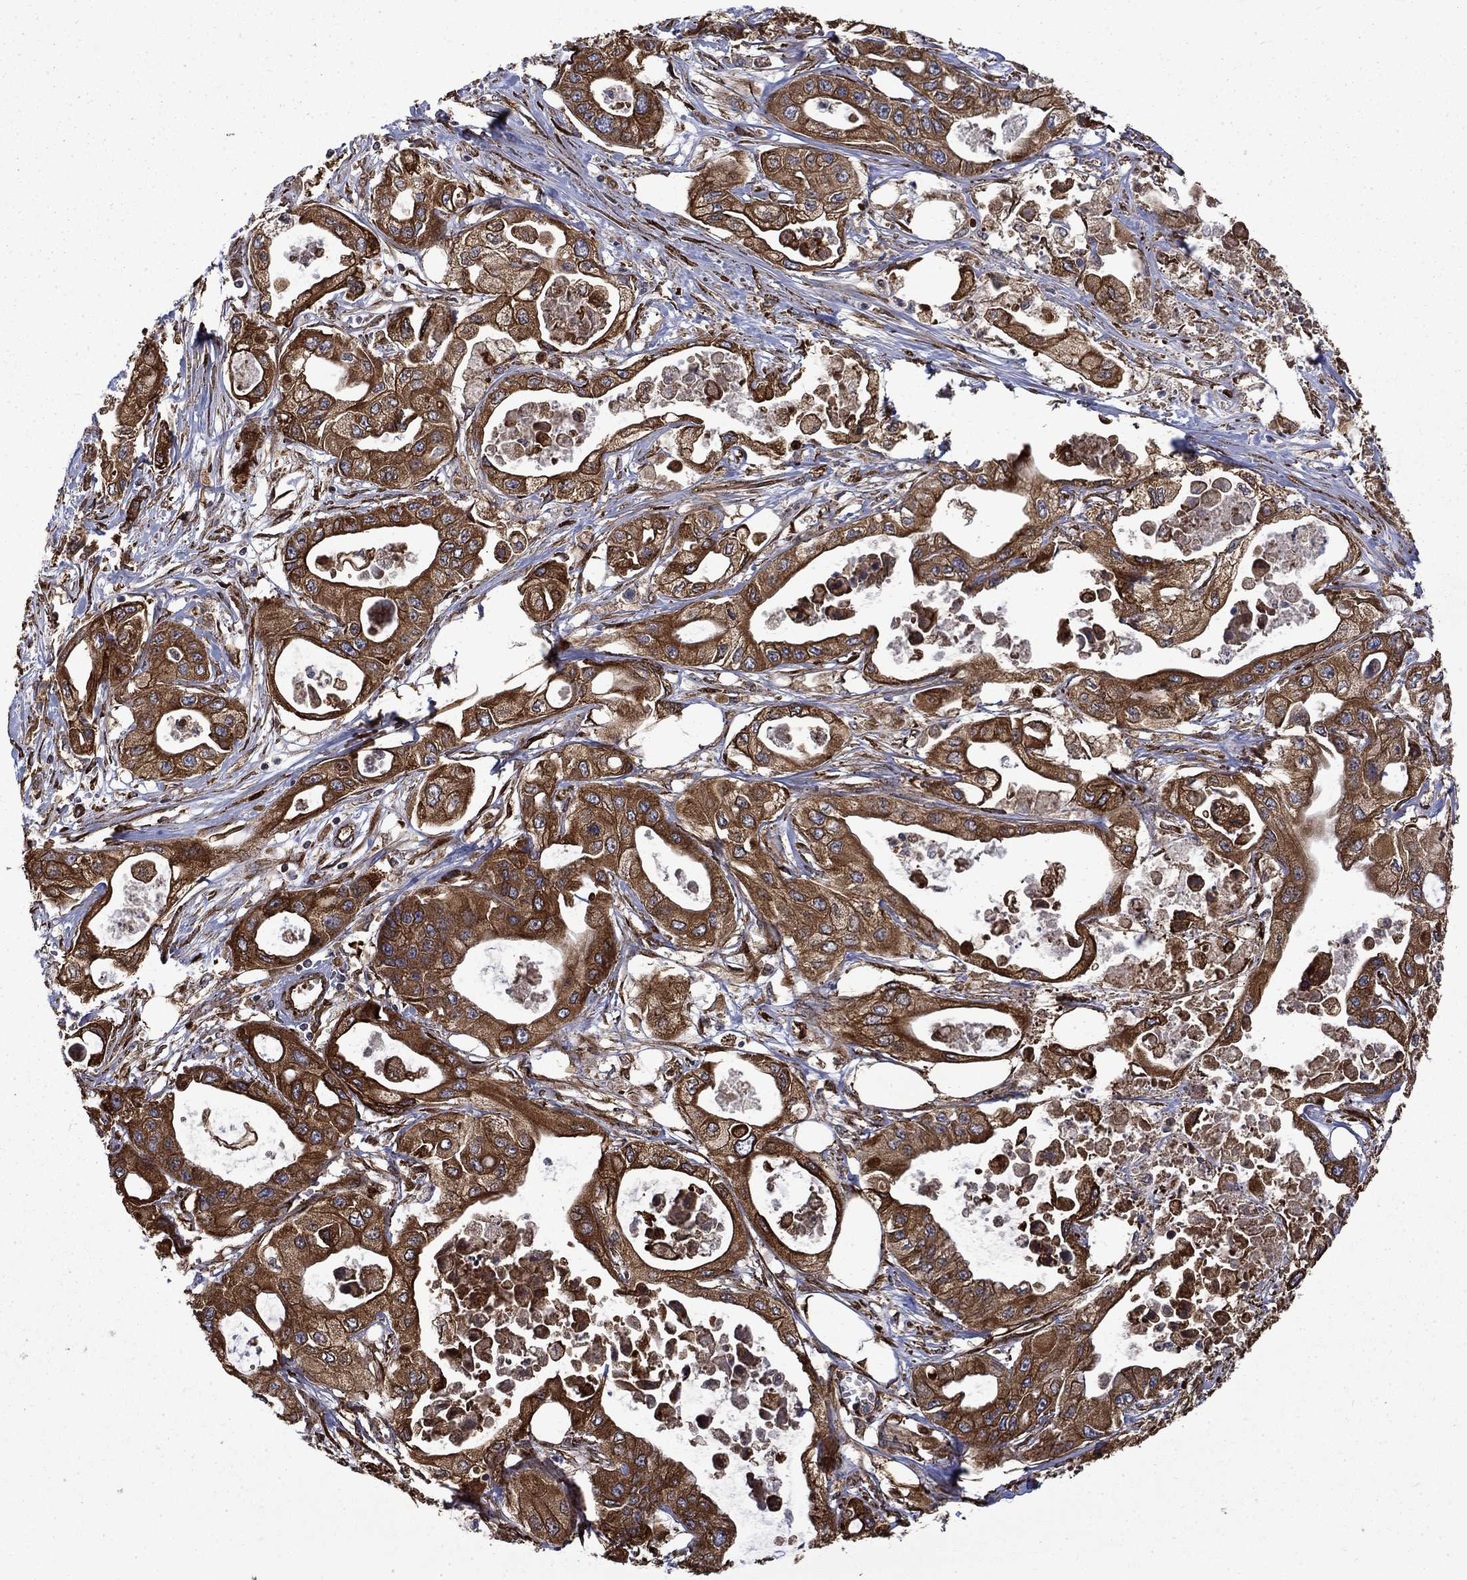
{"staining": {"intensity": "strong", "quantity": ">75%", "location": "cytoplasmic/membranous"}, "tissue": "pancreatic cancer", "cell_type": "Tumor cells", "image_type": "cancer", "snomed": [{"axis": "morphology", "description": "Adenocarcinoma, NOS"}, {"axis": "topography", "description": "Pancreas"}], "caption": "Adenocarcinoma (pancreatic) stained with DAB immunohistochemistry (IHC) exhibits high levels of strong cytoplasmic/membranous expression in about >75% of tumor cells. The staining is performed using DAB (3,3'-diaminobenzidine) brown chromogen to label protein expression. The nuclei are counter-stained blue using hematoxylin.", "gene": "CUTC", "patient": {"sex": "male", "age": 70}}